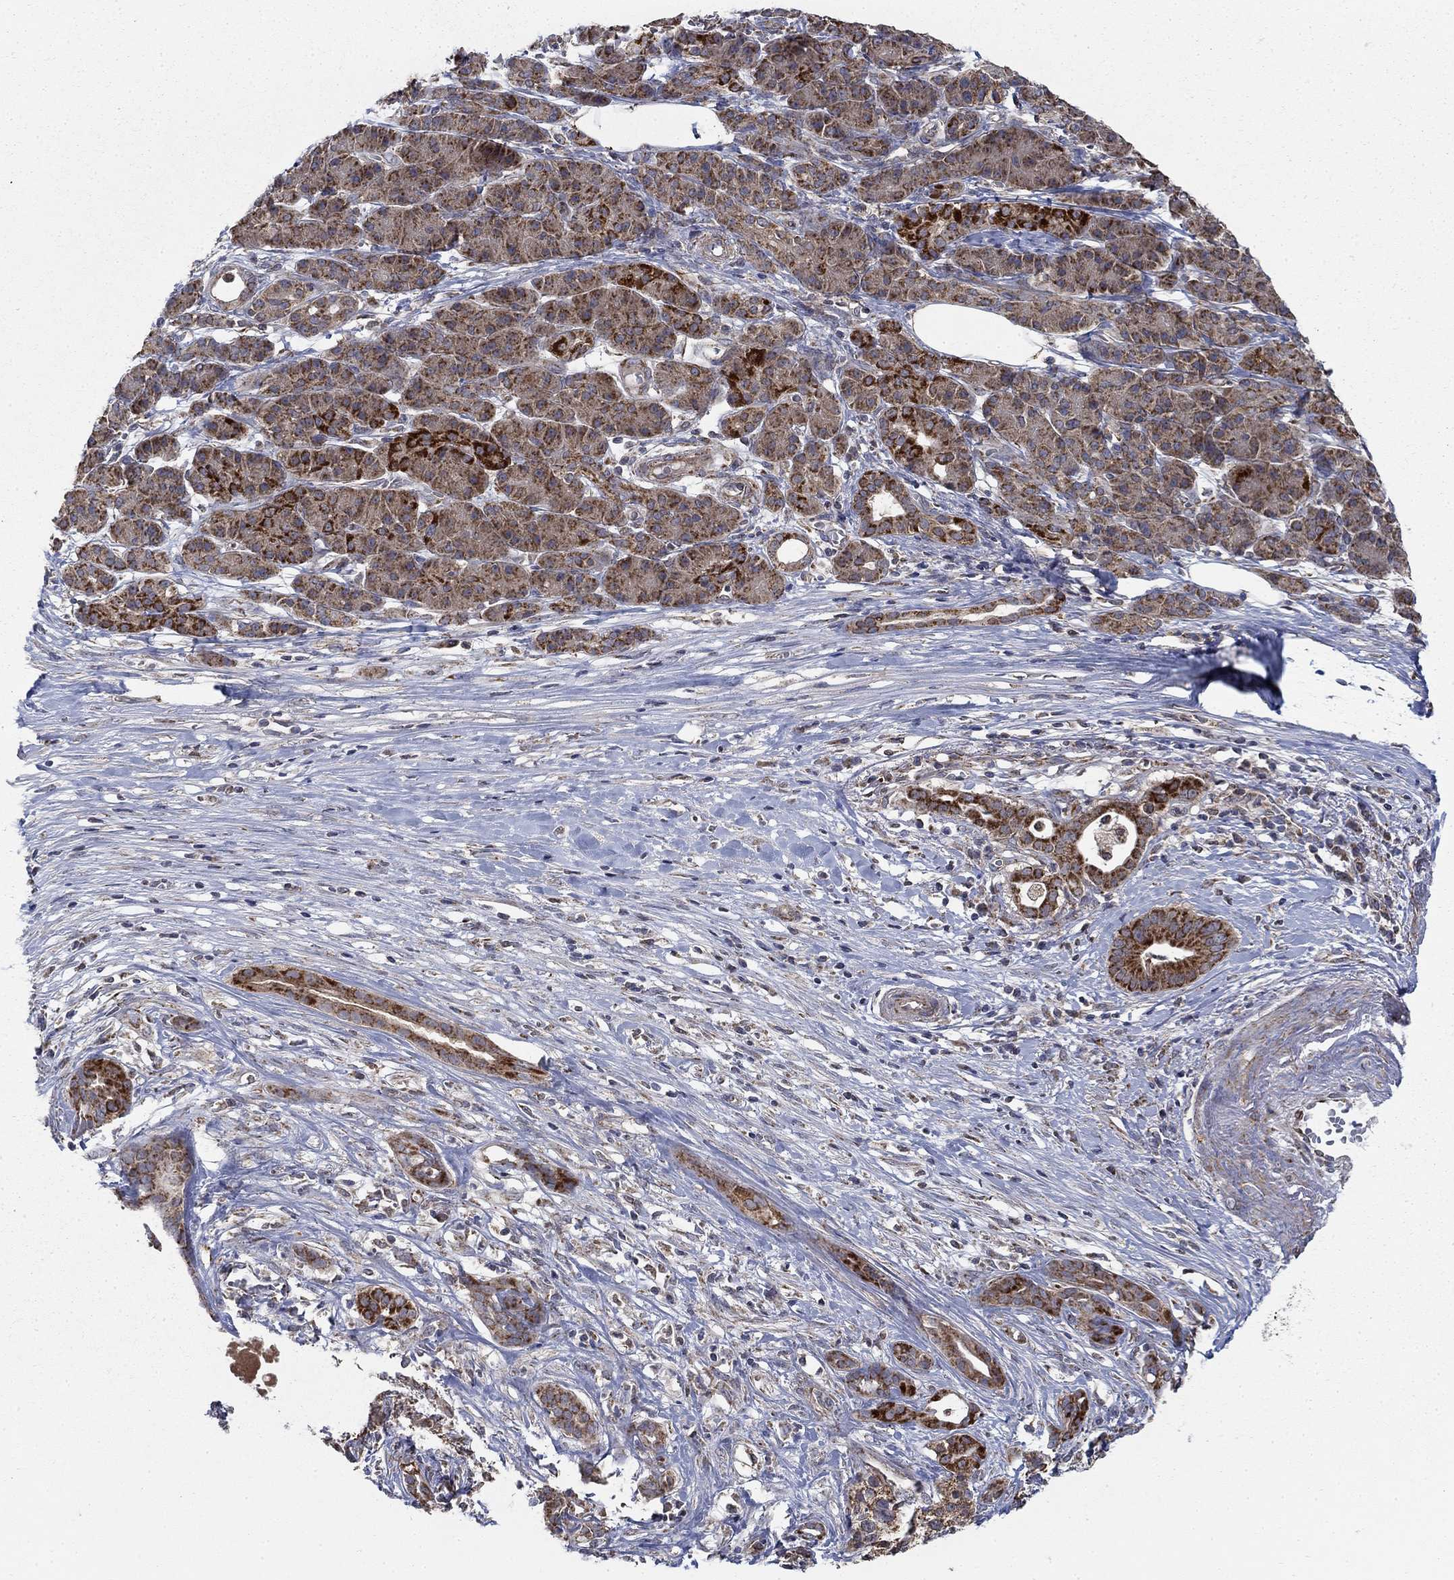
{"staining": {"intensity": "strong", "quantity": "<25%", "location": "cytoplasmic/membranous"}, "tissue": "pancreatic cancer", "cell_type": "Tumor cells", "image_type": "cancer", "snomed": [{"axis": "morphology", "description": "Adenocarcinoma, NOS"}, {"axis": "topography", "description": "Pancreas"}], "caption": "High-power microscopy captured an immunohistochemistry (IHC) image of pancreatic cancer, revealing strong cytoplasmic/membranous positivity in about <25% of tumor cells.", "gene": "NME7", "patient": {"sex": "male", "age": 61}}